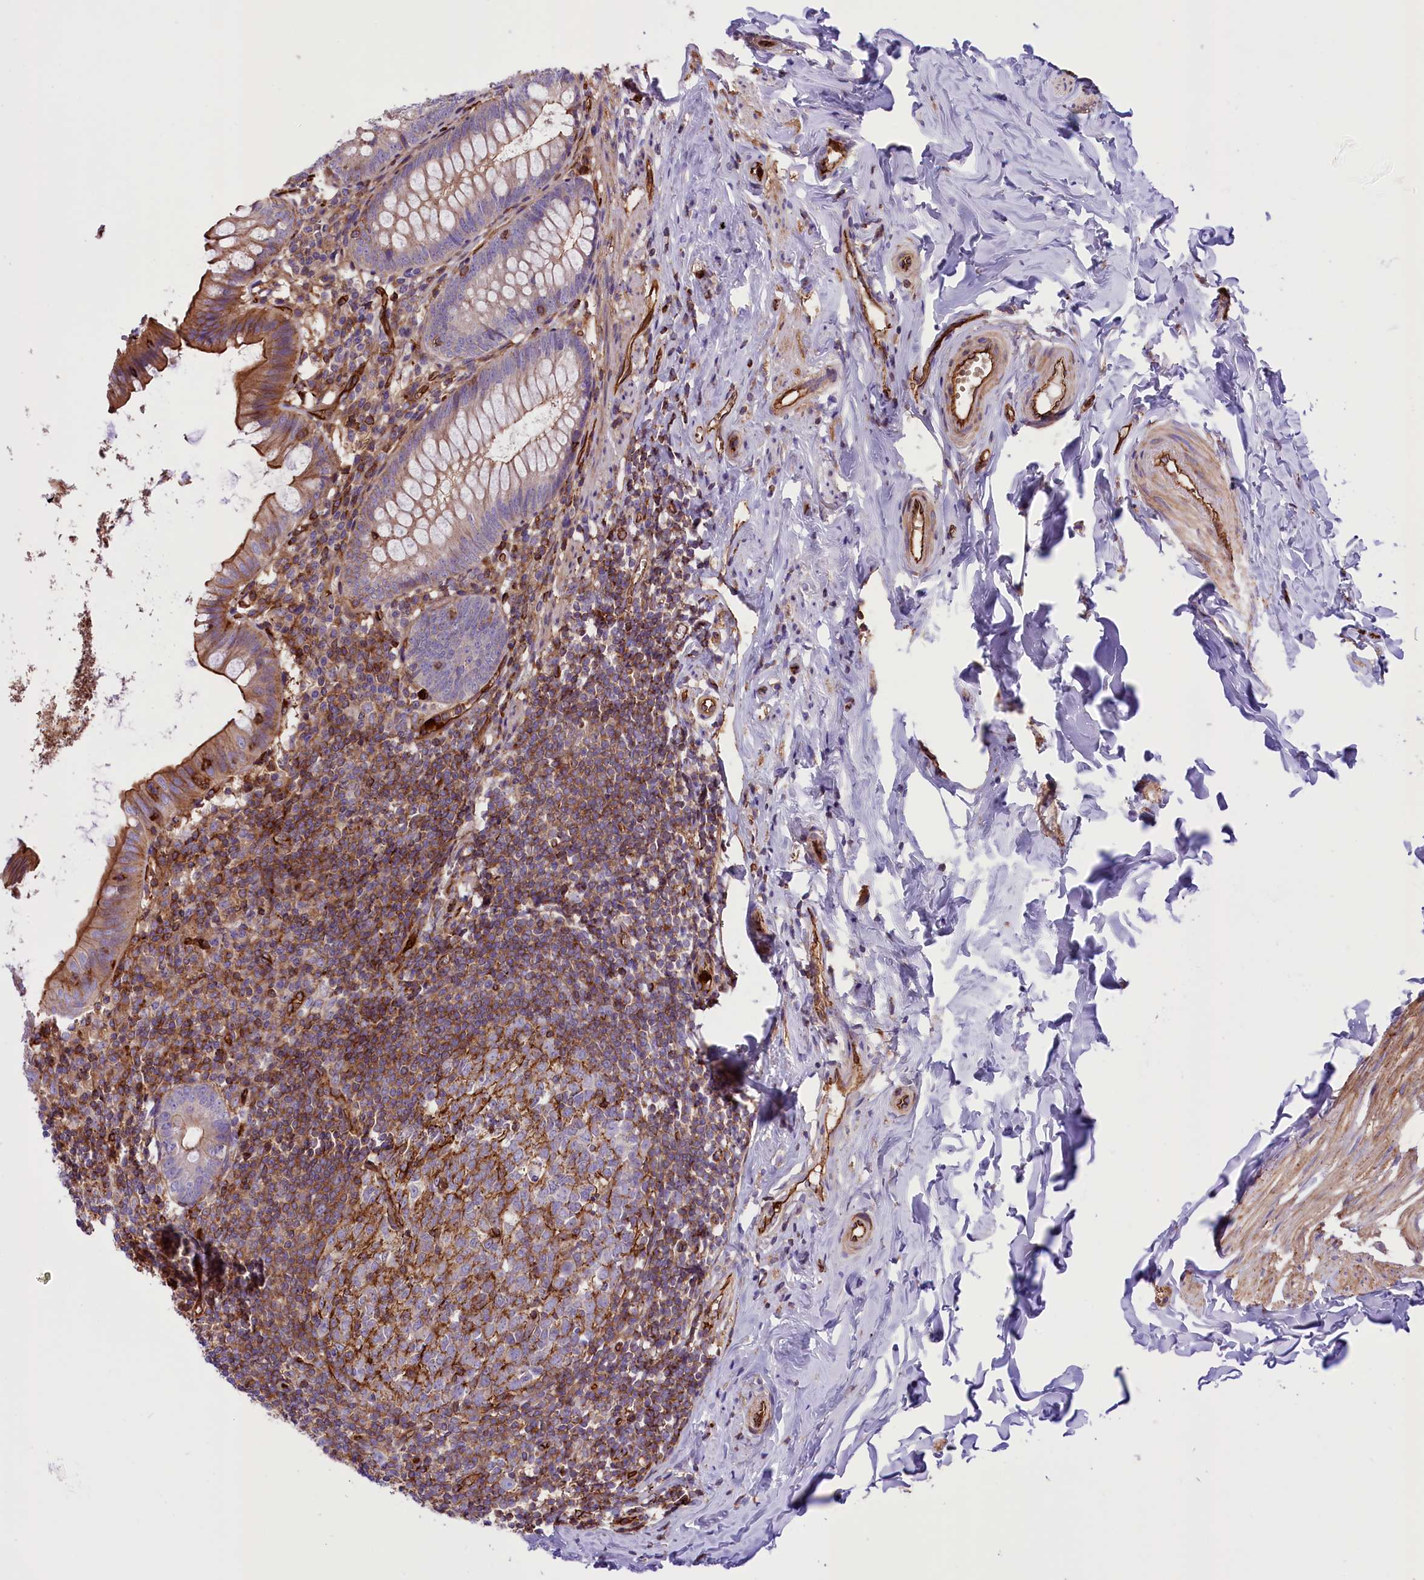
{"staining": {"intensity": "moderate", "quantity": "25%-75%", "location": "cytoplasmic/membranous"}, "tissue": "appendix", "cell_type": "Glandular cells", "image_type": "normal", "snomed": [{"axis": "morphology", "description": "Normal tissue, NOS"}, {"axis": "topography", "description": "Appendix"}], "caption": "Brown immunohistochemical staining in benign appendix shows moderate cytoplasmic/membranous staining in about 25%-75% of glandular cells.", "gene": "CD99L2", "patient": {"sex": "female", "age": 51}}